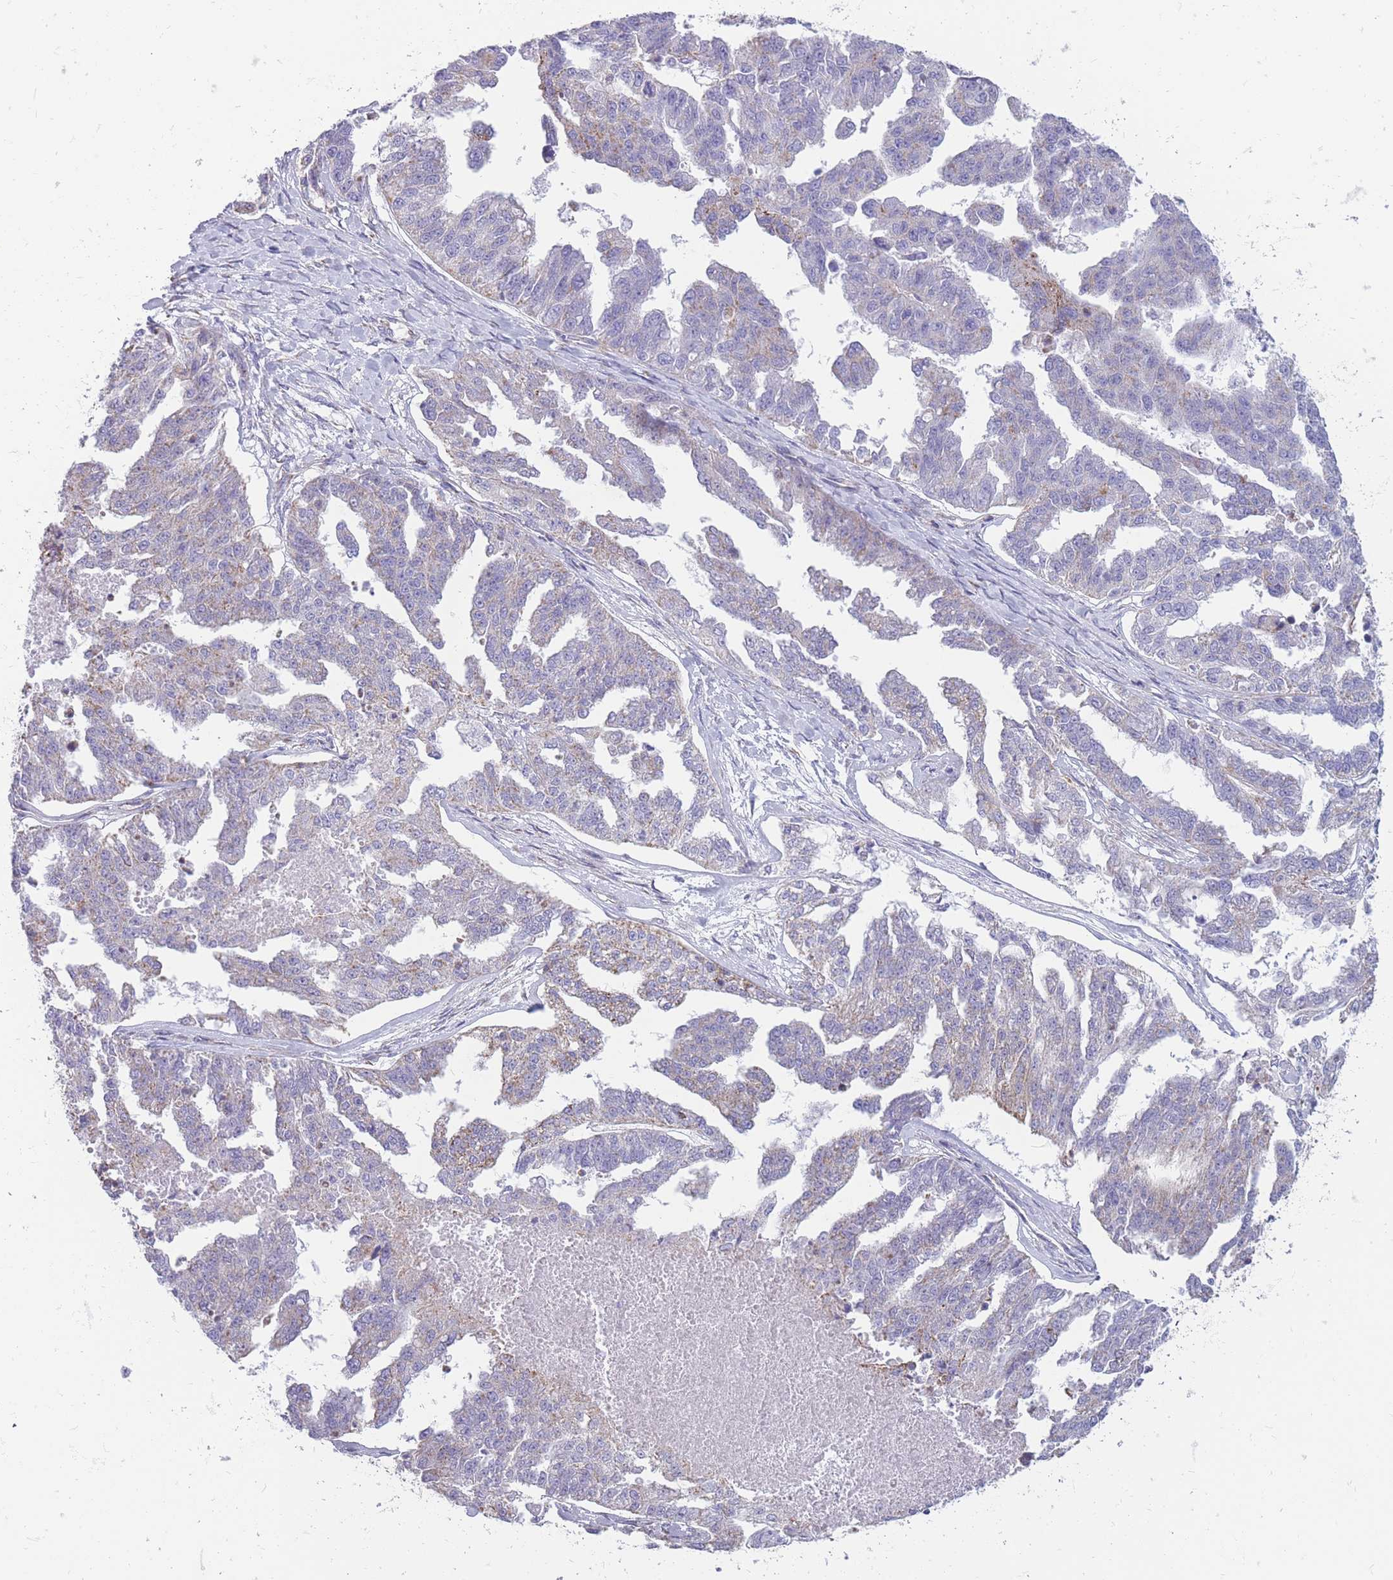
{"staining": {"intensity": "weak", "quantity": "<25%", "location": "cytoplasmic/membranous"}, "tissue": "ovarian cancer", "cell_type": "Tumor cells", "image_type": "cancer", "snomed": [{"axis": "morphology", "description": "Cystadenocarcinoma, serous, NOS"}, {"axis": "topography", "description": "Ovary"}], "caption": "Tumor cells show no significant expression in serous cystadenocarcinoma (ovarian).", "gene": "PCSK1", "patient": {"sex": "female", "age": 58}}